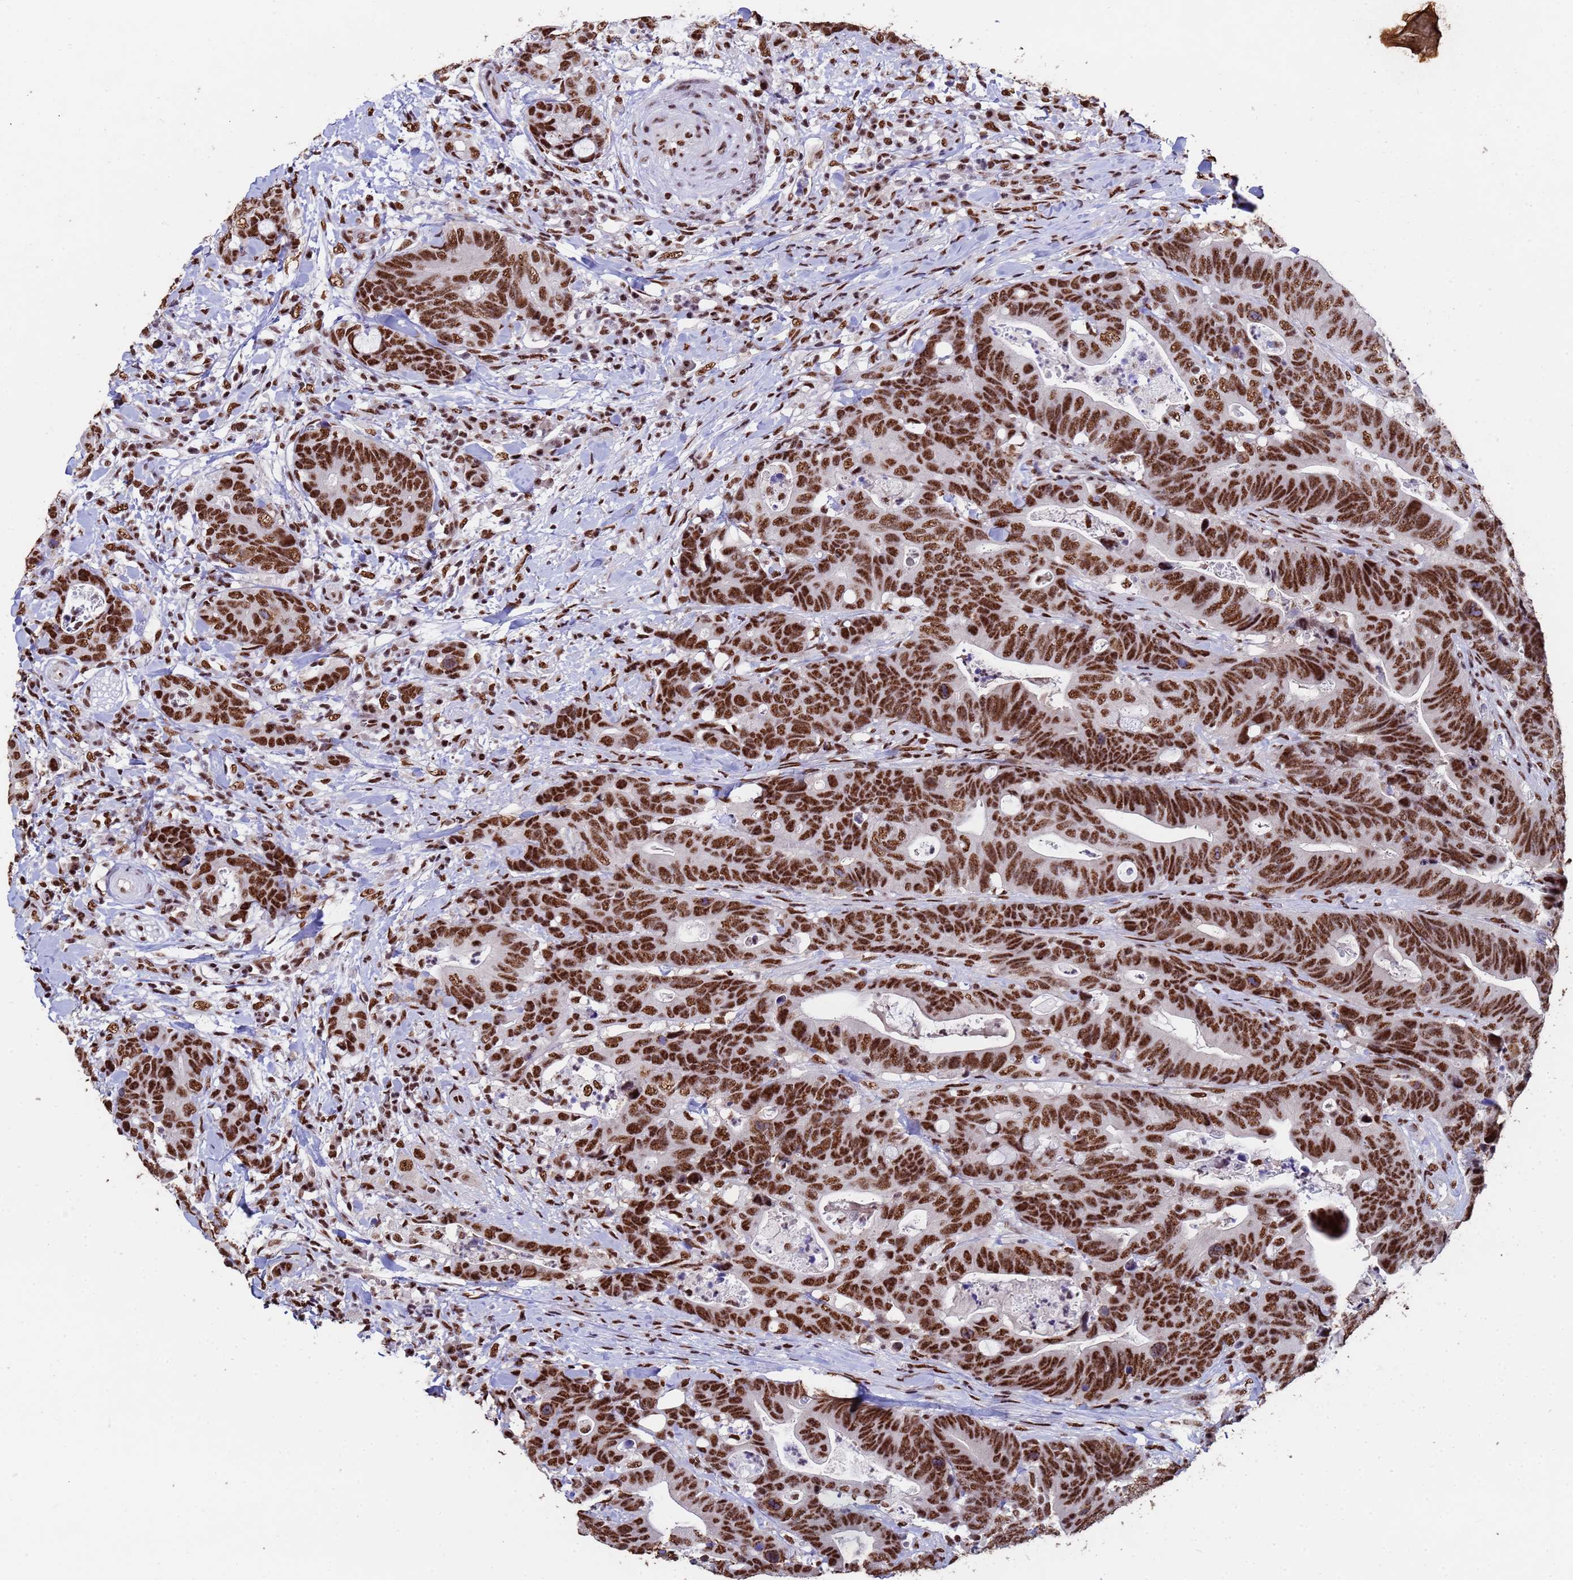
{"staining": {"intensity": "strong", "quantity": ">75%", "location": "nuclear"}, "tissue": "colorectal cancer", "cell_type": "Tumor cells", "image_type": "cancer", "snomed": [{"axis": "morphology", "description": "Adenocarcinoma, NOS"}, {"axis": "topography", "description": "Colon"}], "caption": "This photomicrograph reveals immunohistochemistry (IHC) staining of human colorectal adenocarcinoma, with high strong nuclear positivity in about >75% of tumor cells.", "gene": "SF3B2", "patient": {"sex": "female", "age": 82}}